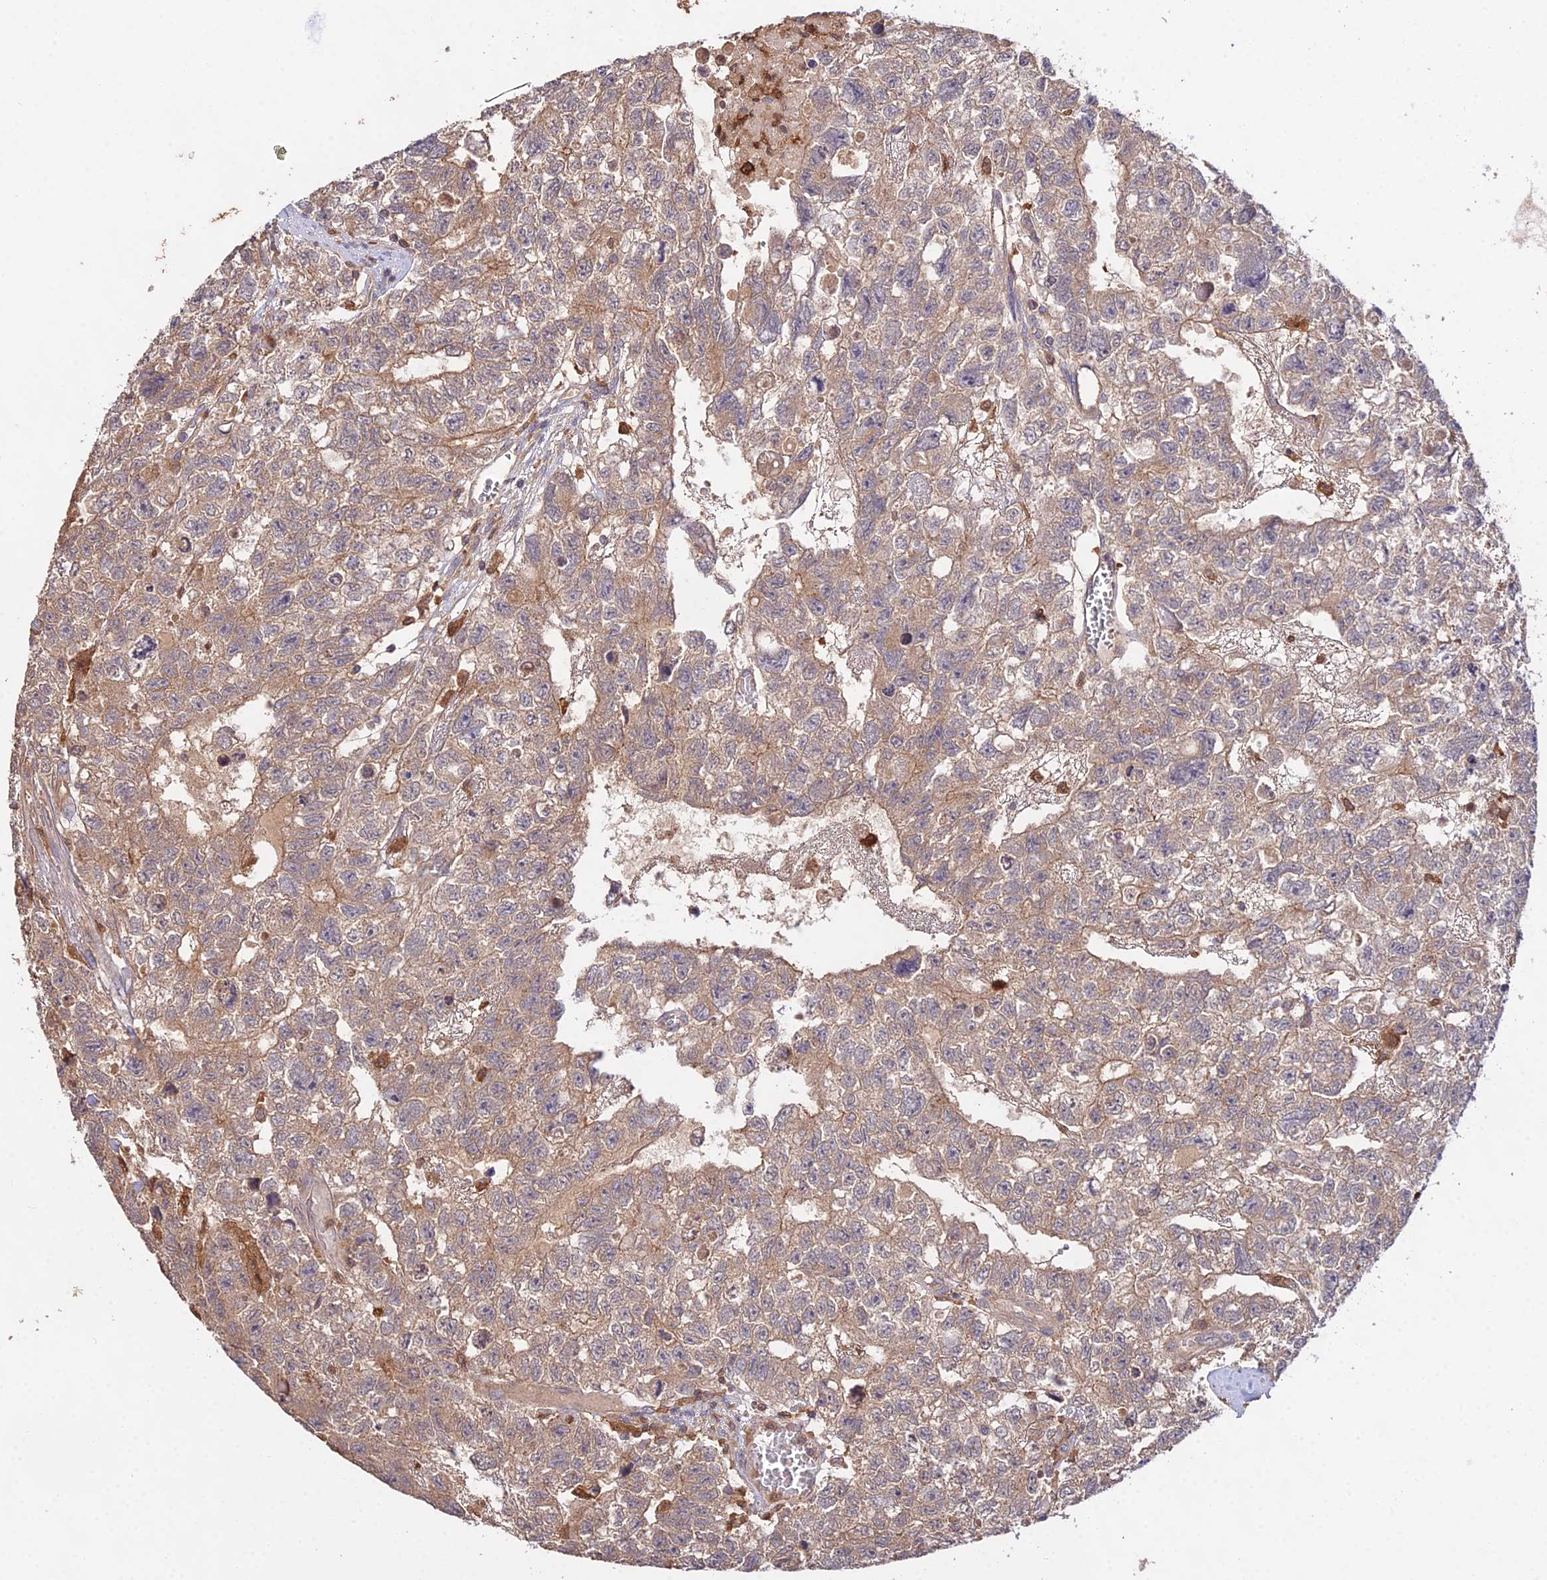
{"staining": {"intensity": "weak", "quantity": ">75%", "location": "cytoplasmic/membranous"}, "tissue": "testis cancer", "cell_type": "Tumor cells", "image_type": "cancer", "snomed": [{"axis": "morphology", "description": "Carcinoma, Embryonal, NOS"}, {"axis": "topography", "description": "Testis"}], "caption": "Immunohistochemical staining of human testis cancer (embryonal carcinoma) exhibits low levels of weak cytoplasmic/membranous staining in approximately >75% of tumor cells.", "gene": "FBP1", "patient": {"sex": "male", "age": 26}}